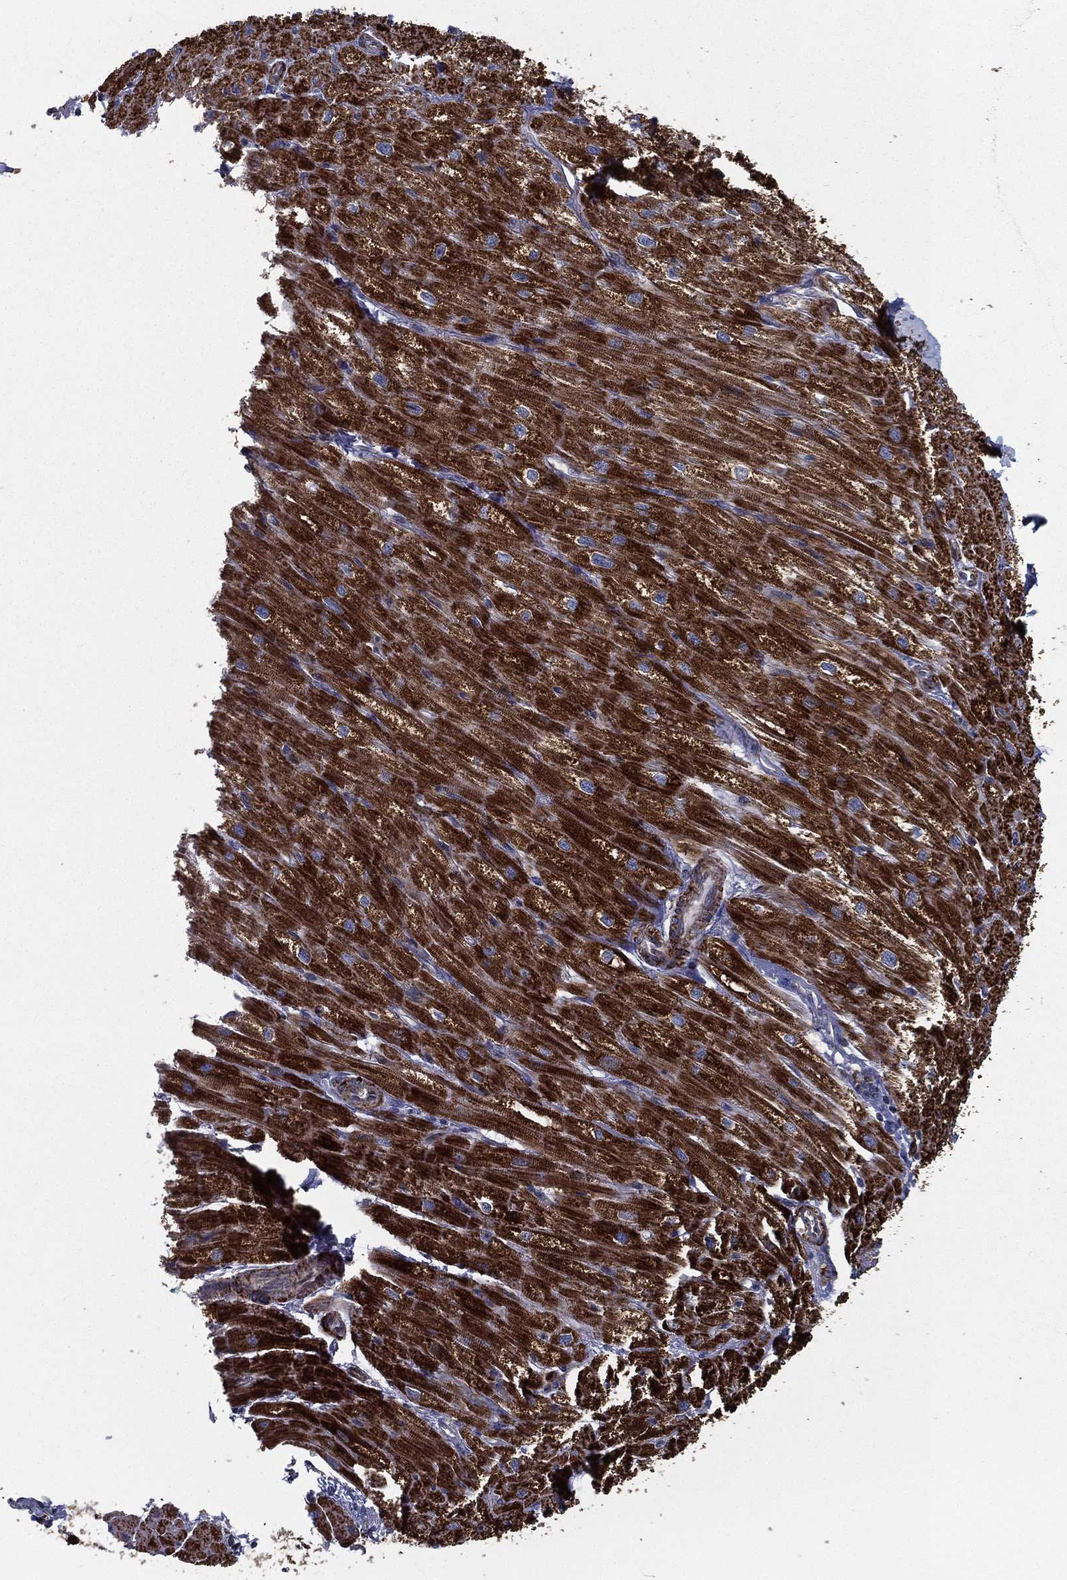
{"staining": {"intensity": "strong", "quantity": ">75%", "location": "cytoplasmic/membranous"}, "tissue": "heart muscle", "cell_type": "Cardiomyocytes", "image_type": "normal", "snomed": [{"axis": "morphology", "description": "Normal tissue, NOS"}, {"axis": "topography", "description": "Heart"}], "caption": "Benign heart muscle shows strong cytoplasmic/membranous expression in about >75% of cardiomyocytes, visualized by immunohistochemistry. Nuclei are stained in blue.", "gene": "MT", "patient": {"sex": "male", "age": 57}}